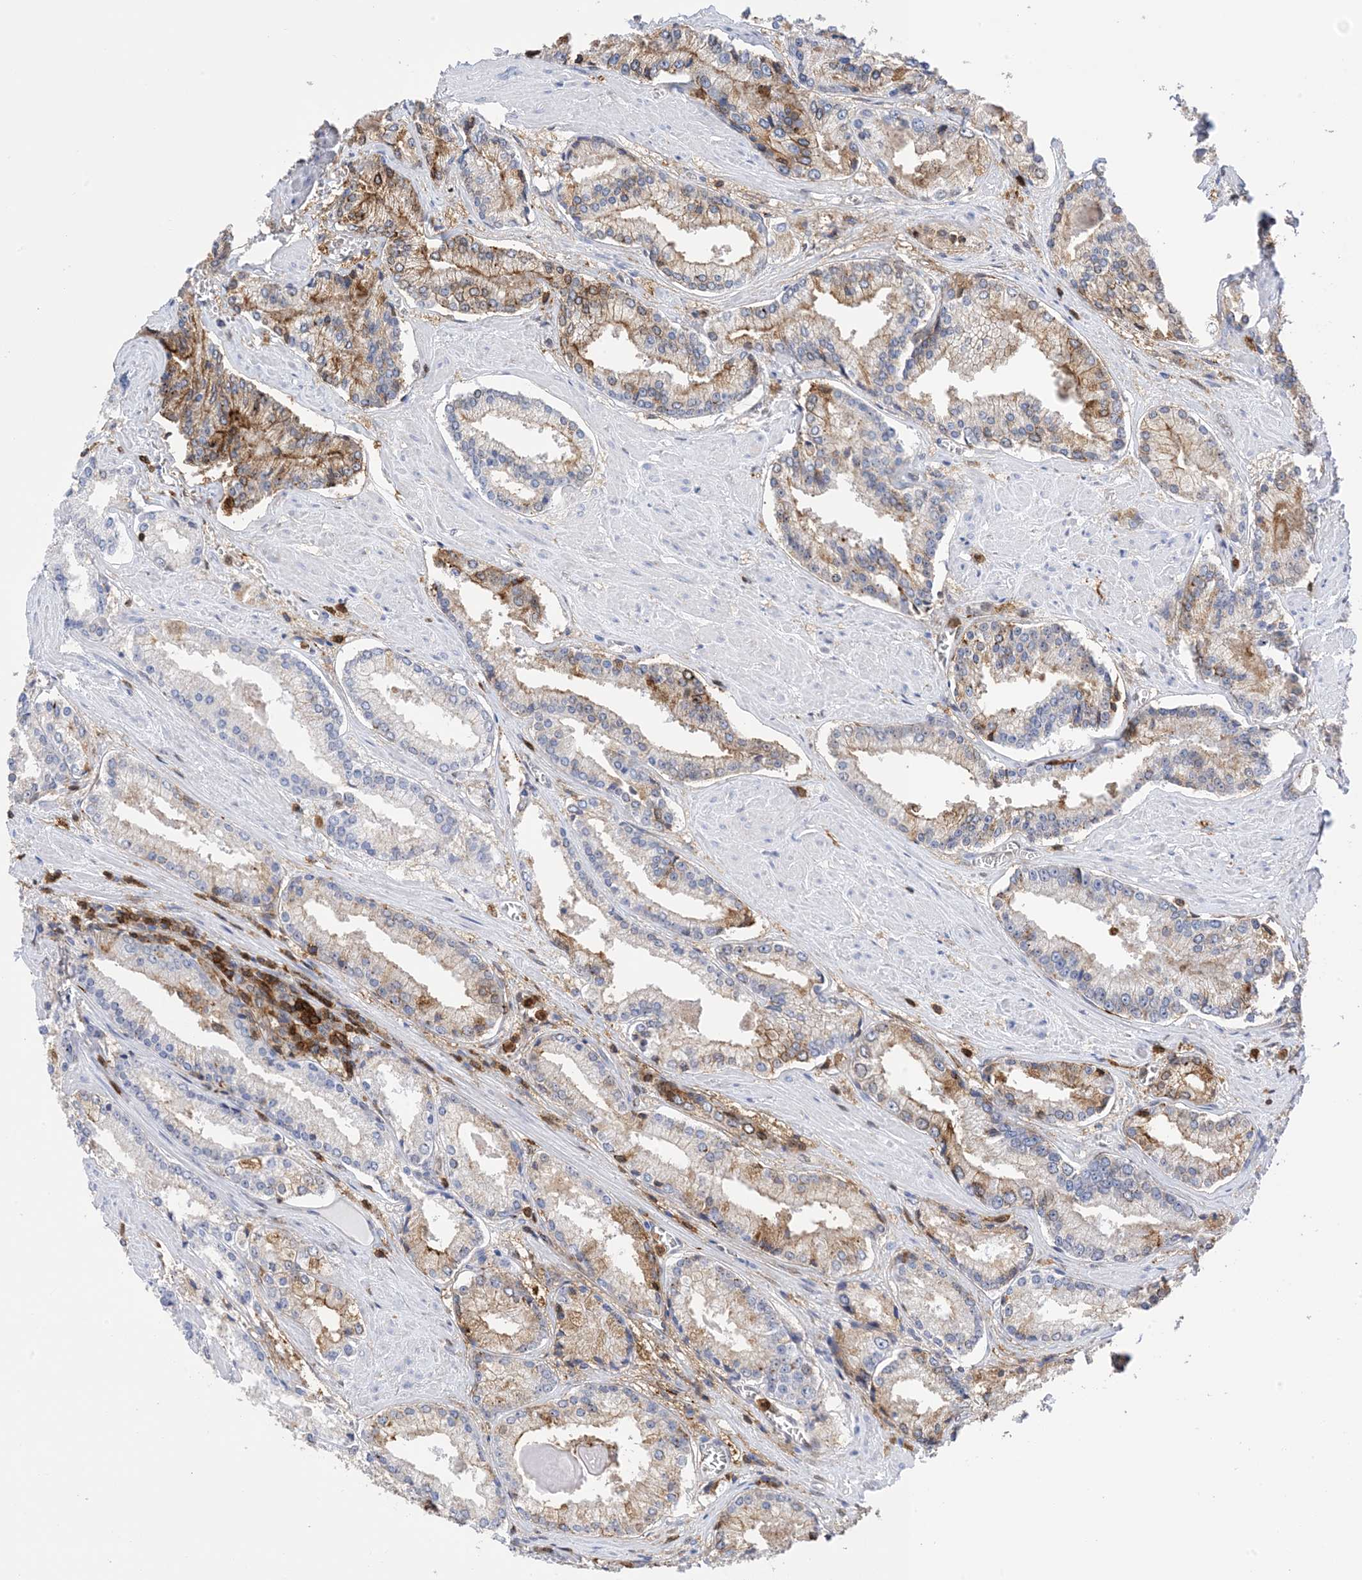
{"staining": {"intensity": "weak", "quantity": "25%-75%", "location": "cytoplasmic/membranous"}, "tissue": "prostate cancer", "cell_type": "Tumor cells", "image_type": "cancer", "snomed": [{"axis": "morphology", "description": "Adenocarcinoma, Low grade"}, {"axis": "topography", "description": "Prostate"}], "caption": "Protein expression analysis of human prostate cancer (low-grade adenocarcinoma) reveals weak cytoplasmic/membranous positivity in approximately 25%-75% of tumor cells. Using DAB (3,3'-diaminobenzidine) (brown) and hematoxylin (blue) stains, captured at high magnification using brightfield microscopy.", "gene": "ANXA1", "patient": {"sex": "male", "age": 54}}